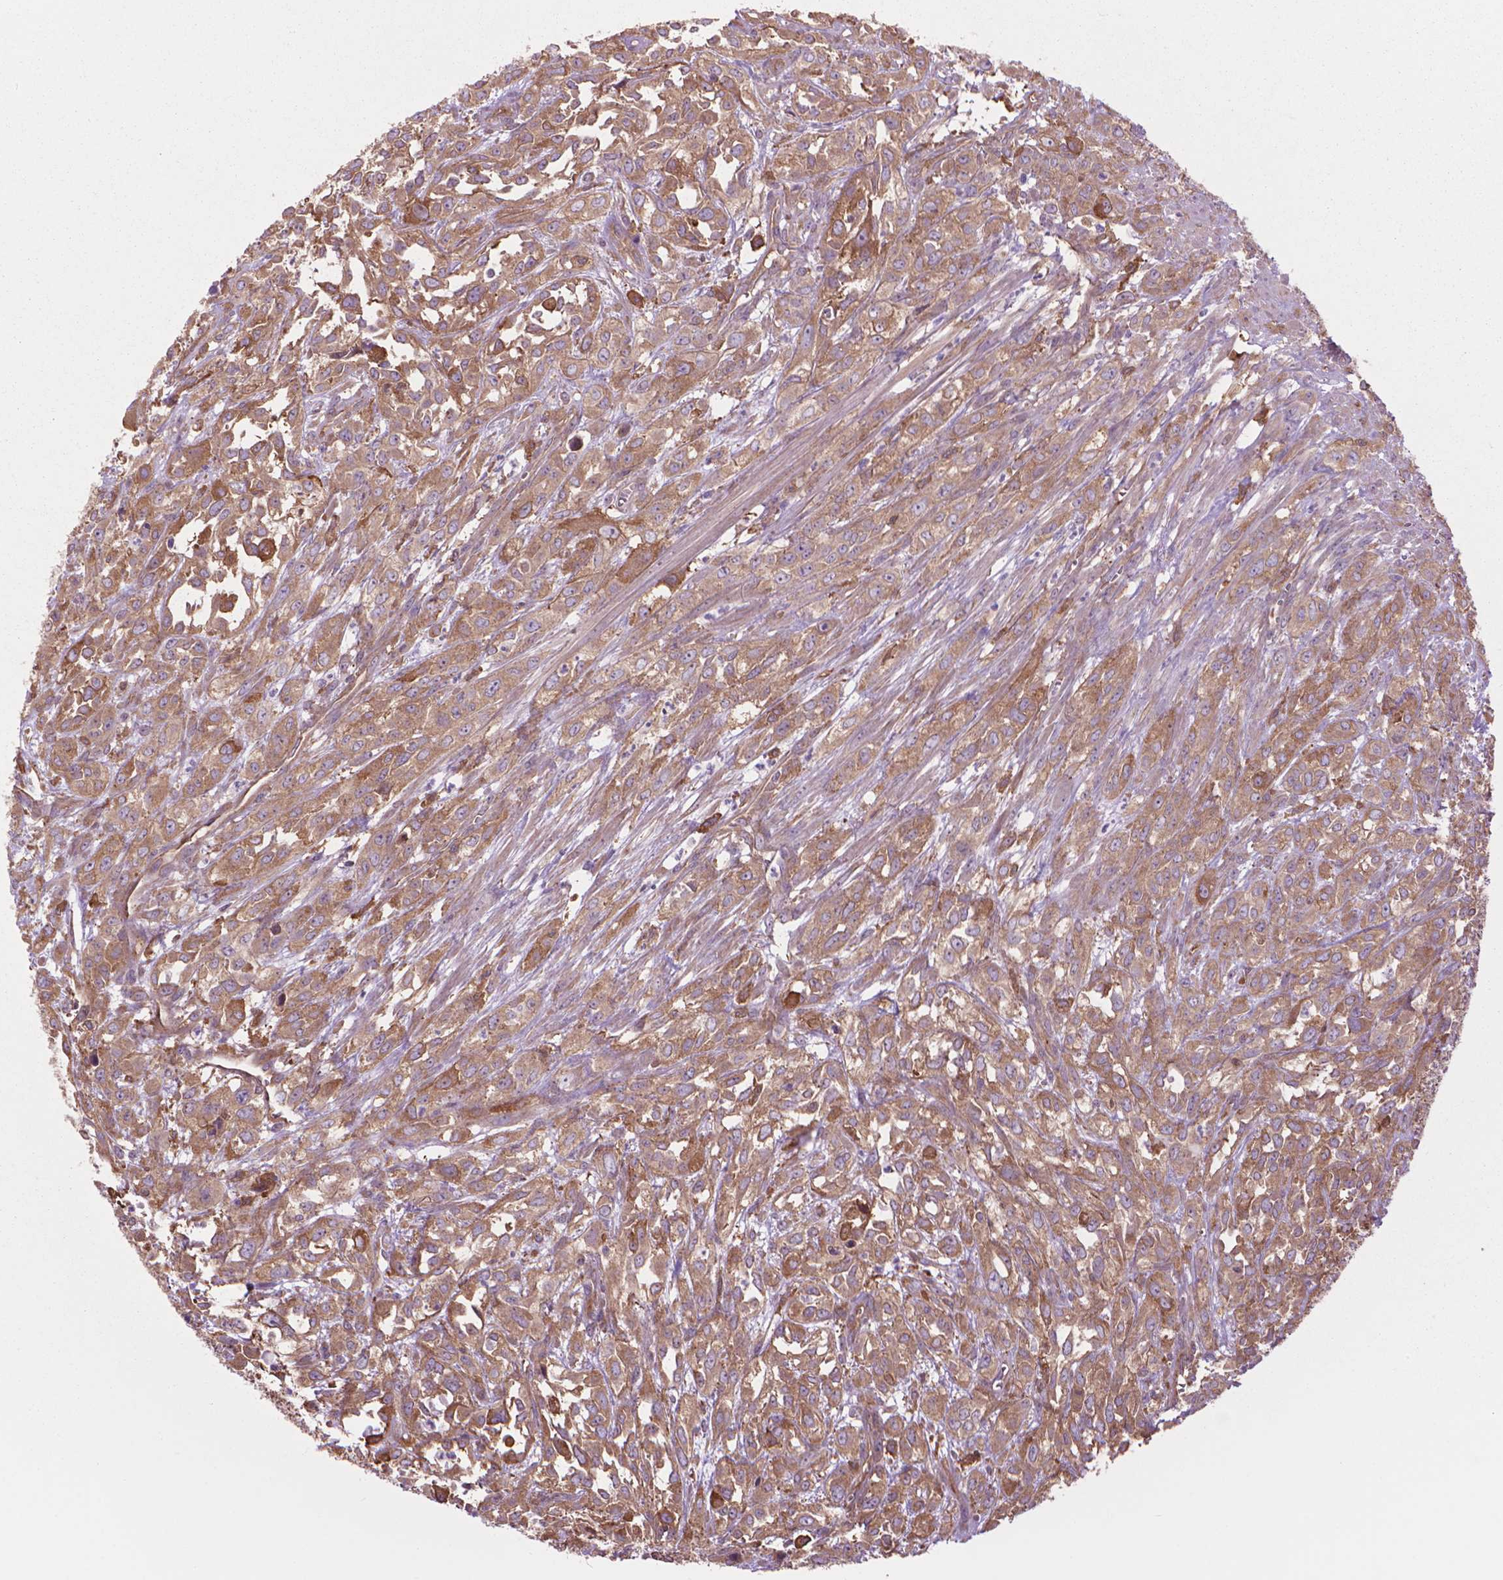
{"staining": {"intensity": "moderate", "quantity": ">75%", "location": "cytoplasmic/membranous"}, "tissue": "urothelial cancer", "cell_type": "Tumor cells", "image_type": "cancer", "snomed": [{"axis": "morphology", "description": "Urothelial carcinoma, High grade"}, {"axis": "topography", "description": "Urinary bladder"}], "caption": "Immunohistochemical staining of urothelial cancer shows medium levels of moderate cytoplasmic/membranous protein positivity in approximately >75% of tumor cells. The staining is performed using DAB brown chromogen to label protein expression. The nuclei are counter-stained blue using hematoxylin.", "gene": "CORO1B", "patient": {"sex": "male", "age": 67}}